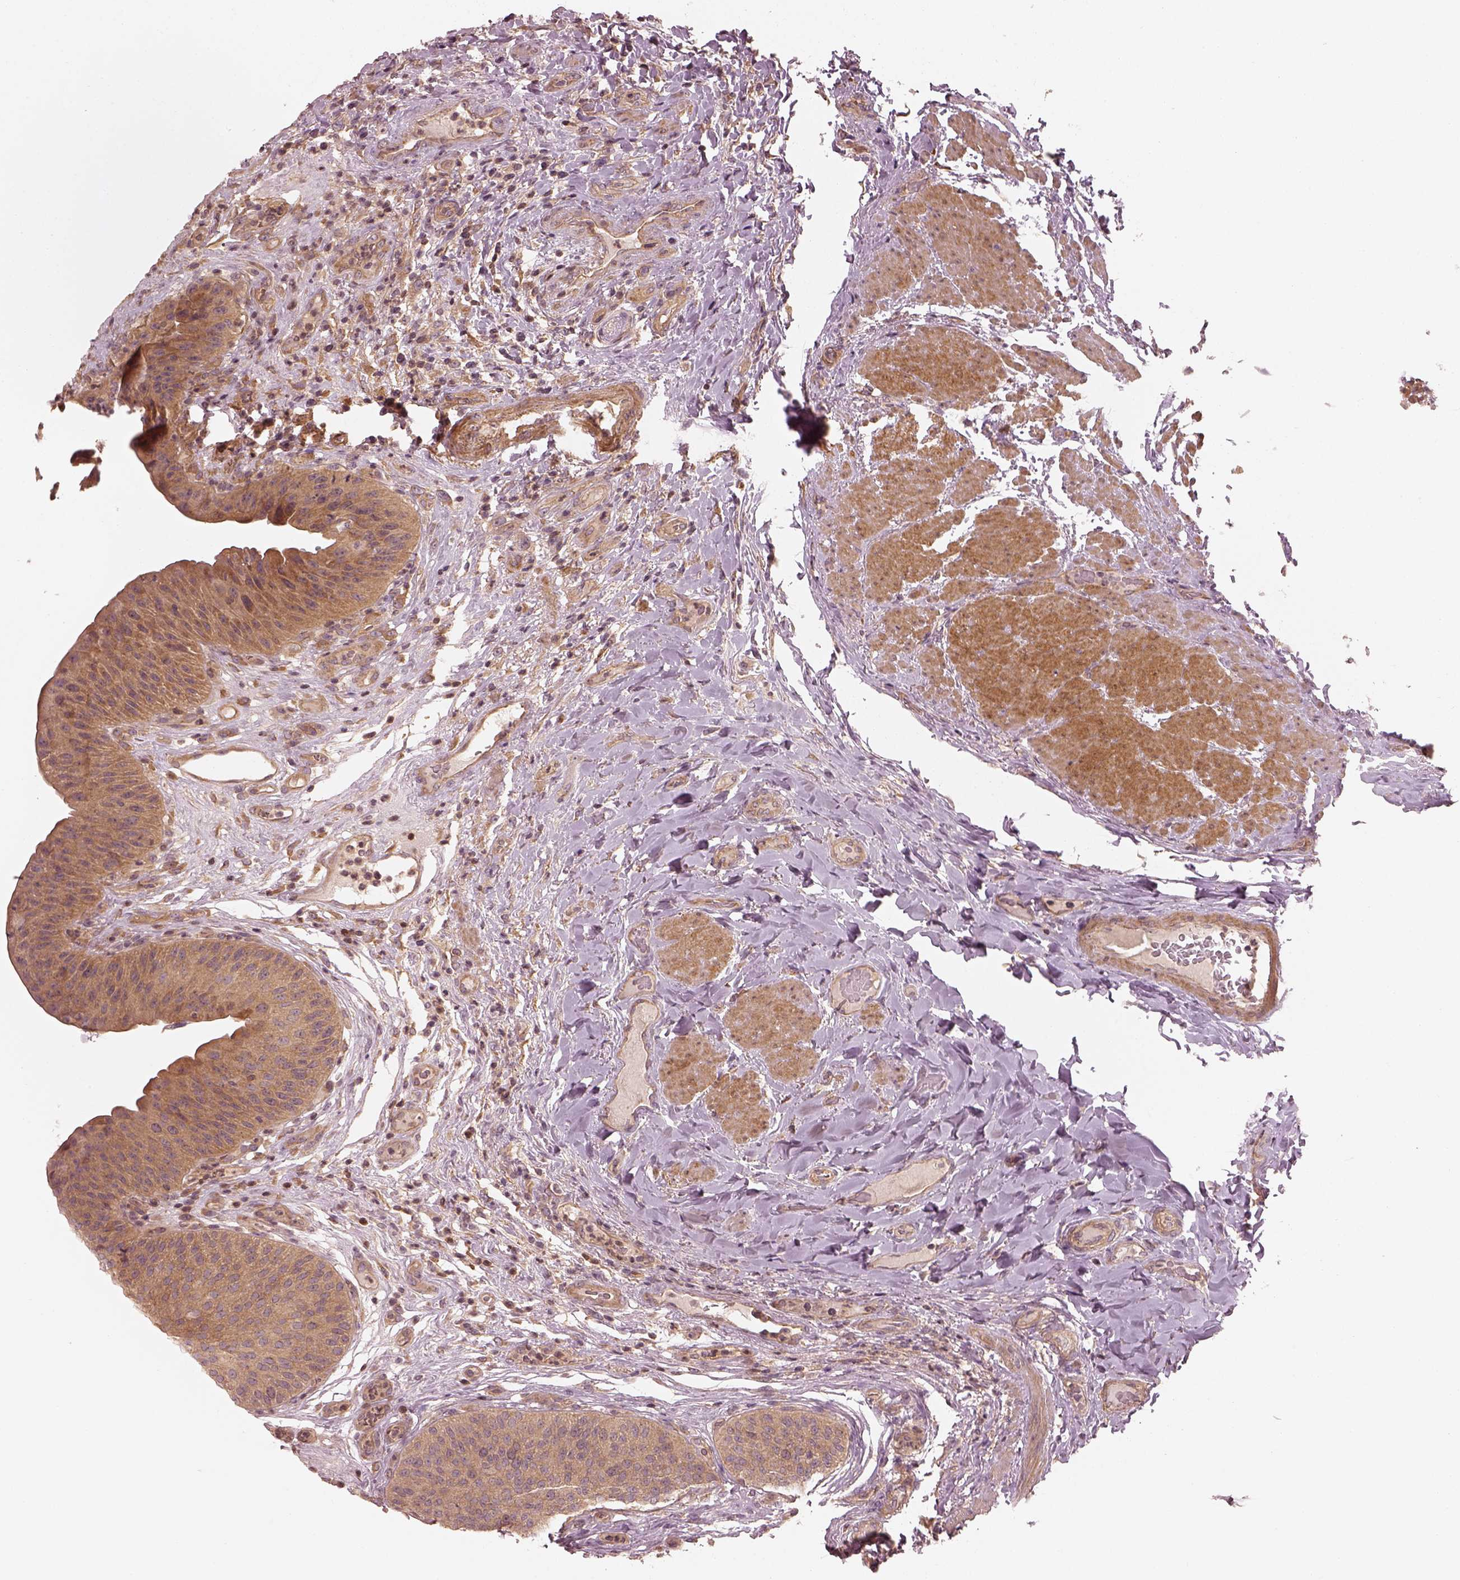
{"staining": {"intensity": "moderate", "quantity": ">75%", "location": "cytoplasmic/membranous"}, "tissue": "urinary bladder", "cell_type": "Urothelial cells", "image_type": "normal", "snomed": [{"axis": "morphology", "description": "Normal tissue, NOS"}, {"axis": "topography", "description": "Urinary bladder"}], "caption": "Benign urinary bladder was stained to show a protein in brown. There is medium levels of moderate cytoplasmic/membranous expression in about >75% of urothelial cells. (DAB (3,3'-diaminobenzidine) IHC, brown staining for protein, blue staining for nuclei).", "gene": "FAM107B", "patient": {"sex": "male", "age": 66}}